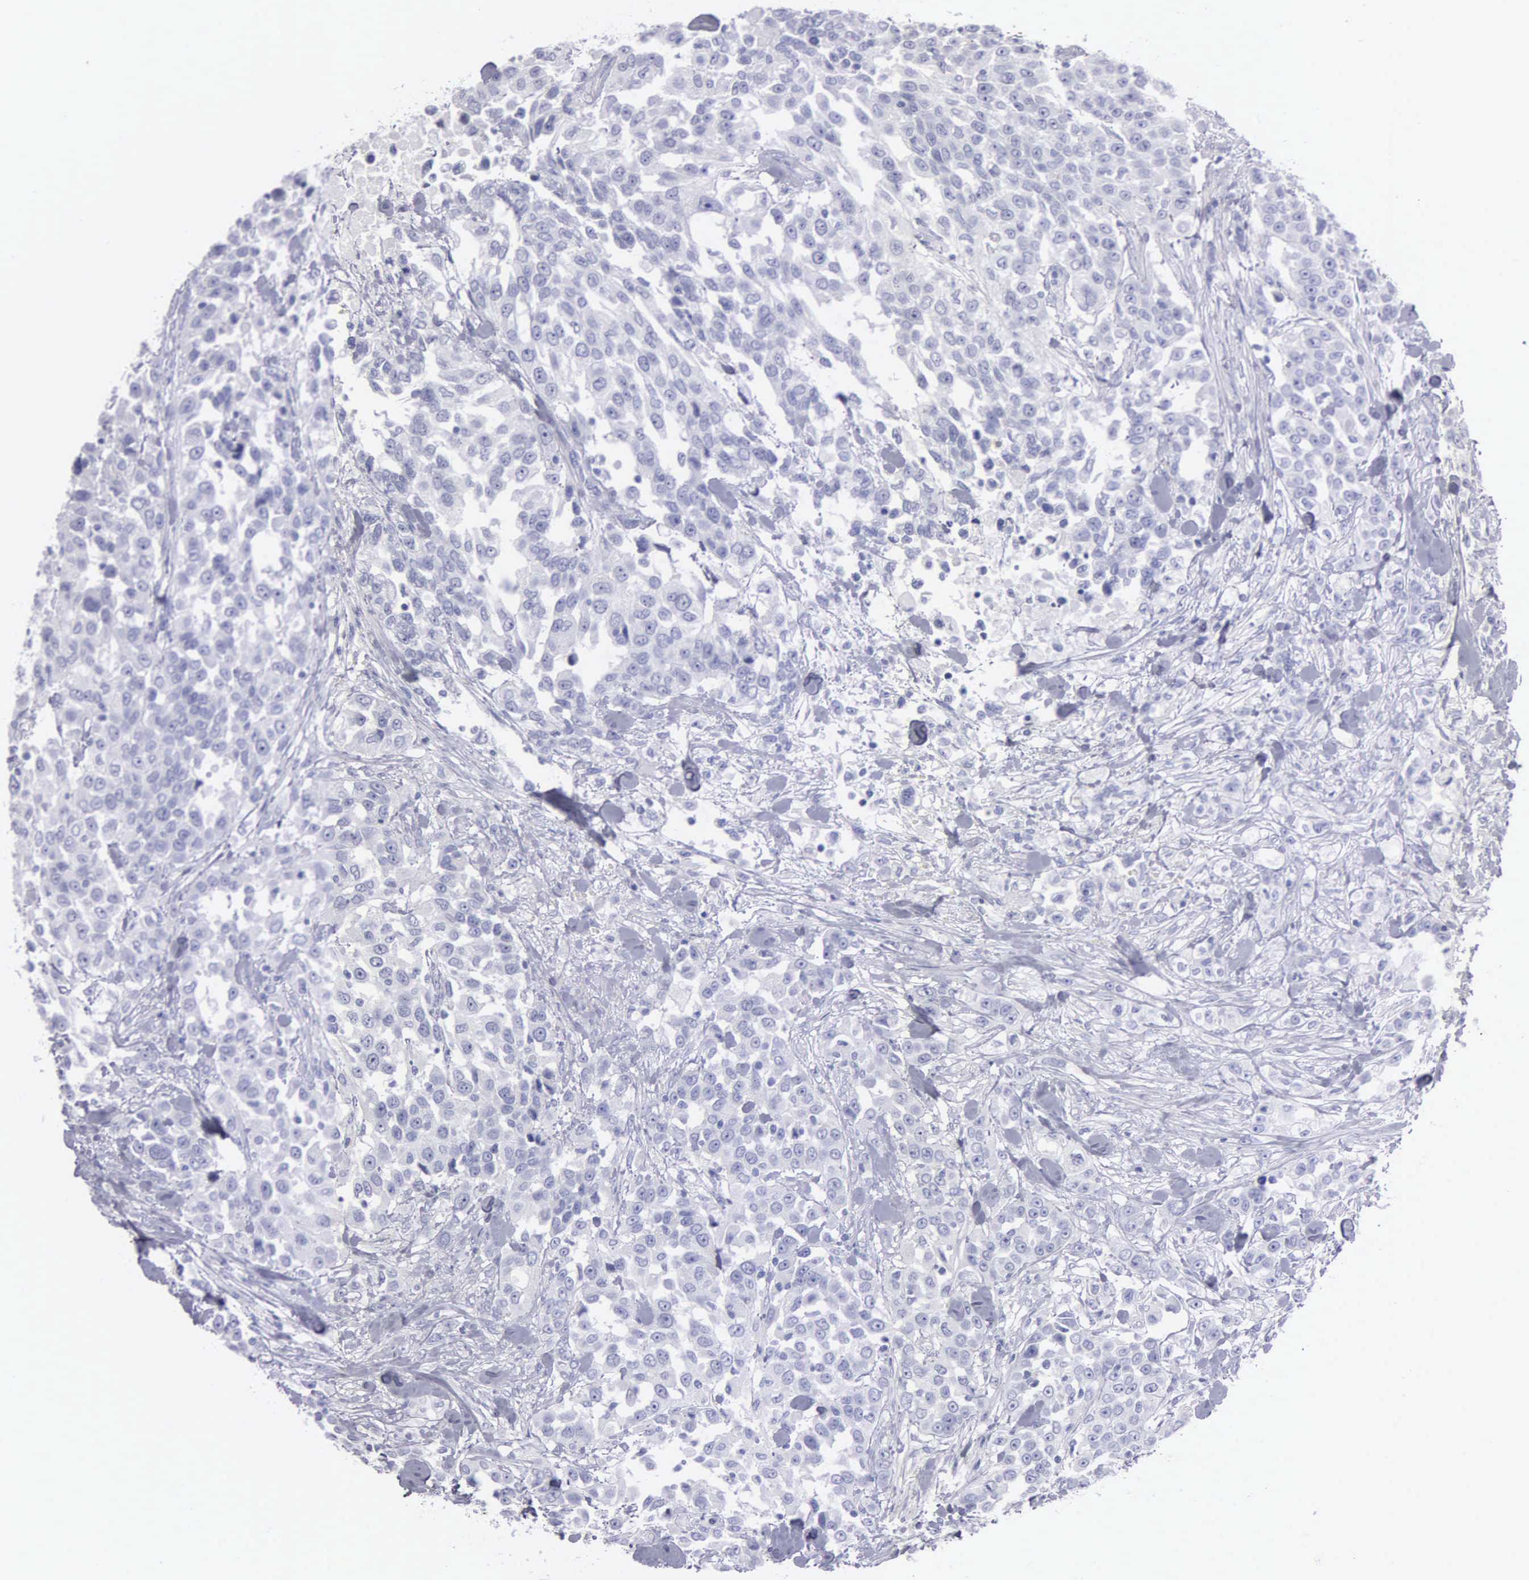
{"staining": {"intensity": "negative", "quantity": "none", "location": "none"}, "tissue": "urothelial cancer", "cell_type": "Tumor cells", "image_type": "cancer", "snomed": [{"axis": "morphology", "description": "Urothelial carcinoma, High grade"}, {"axis": "topography", "description": "Urinary bladder"}], "caption": "Tumor cells show no significant expression in urothelial cancer.", "gene": "FBLN5", "patient": {"sex": "female", "age": 80}}